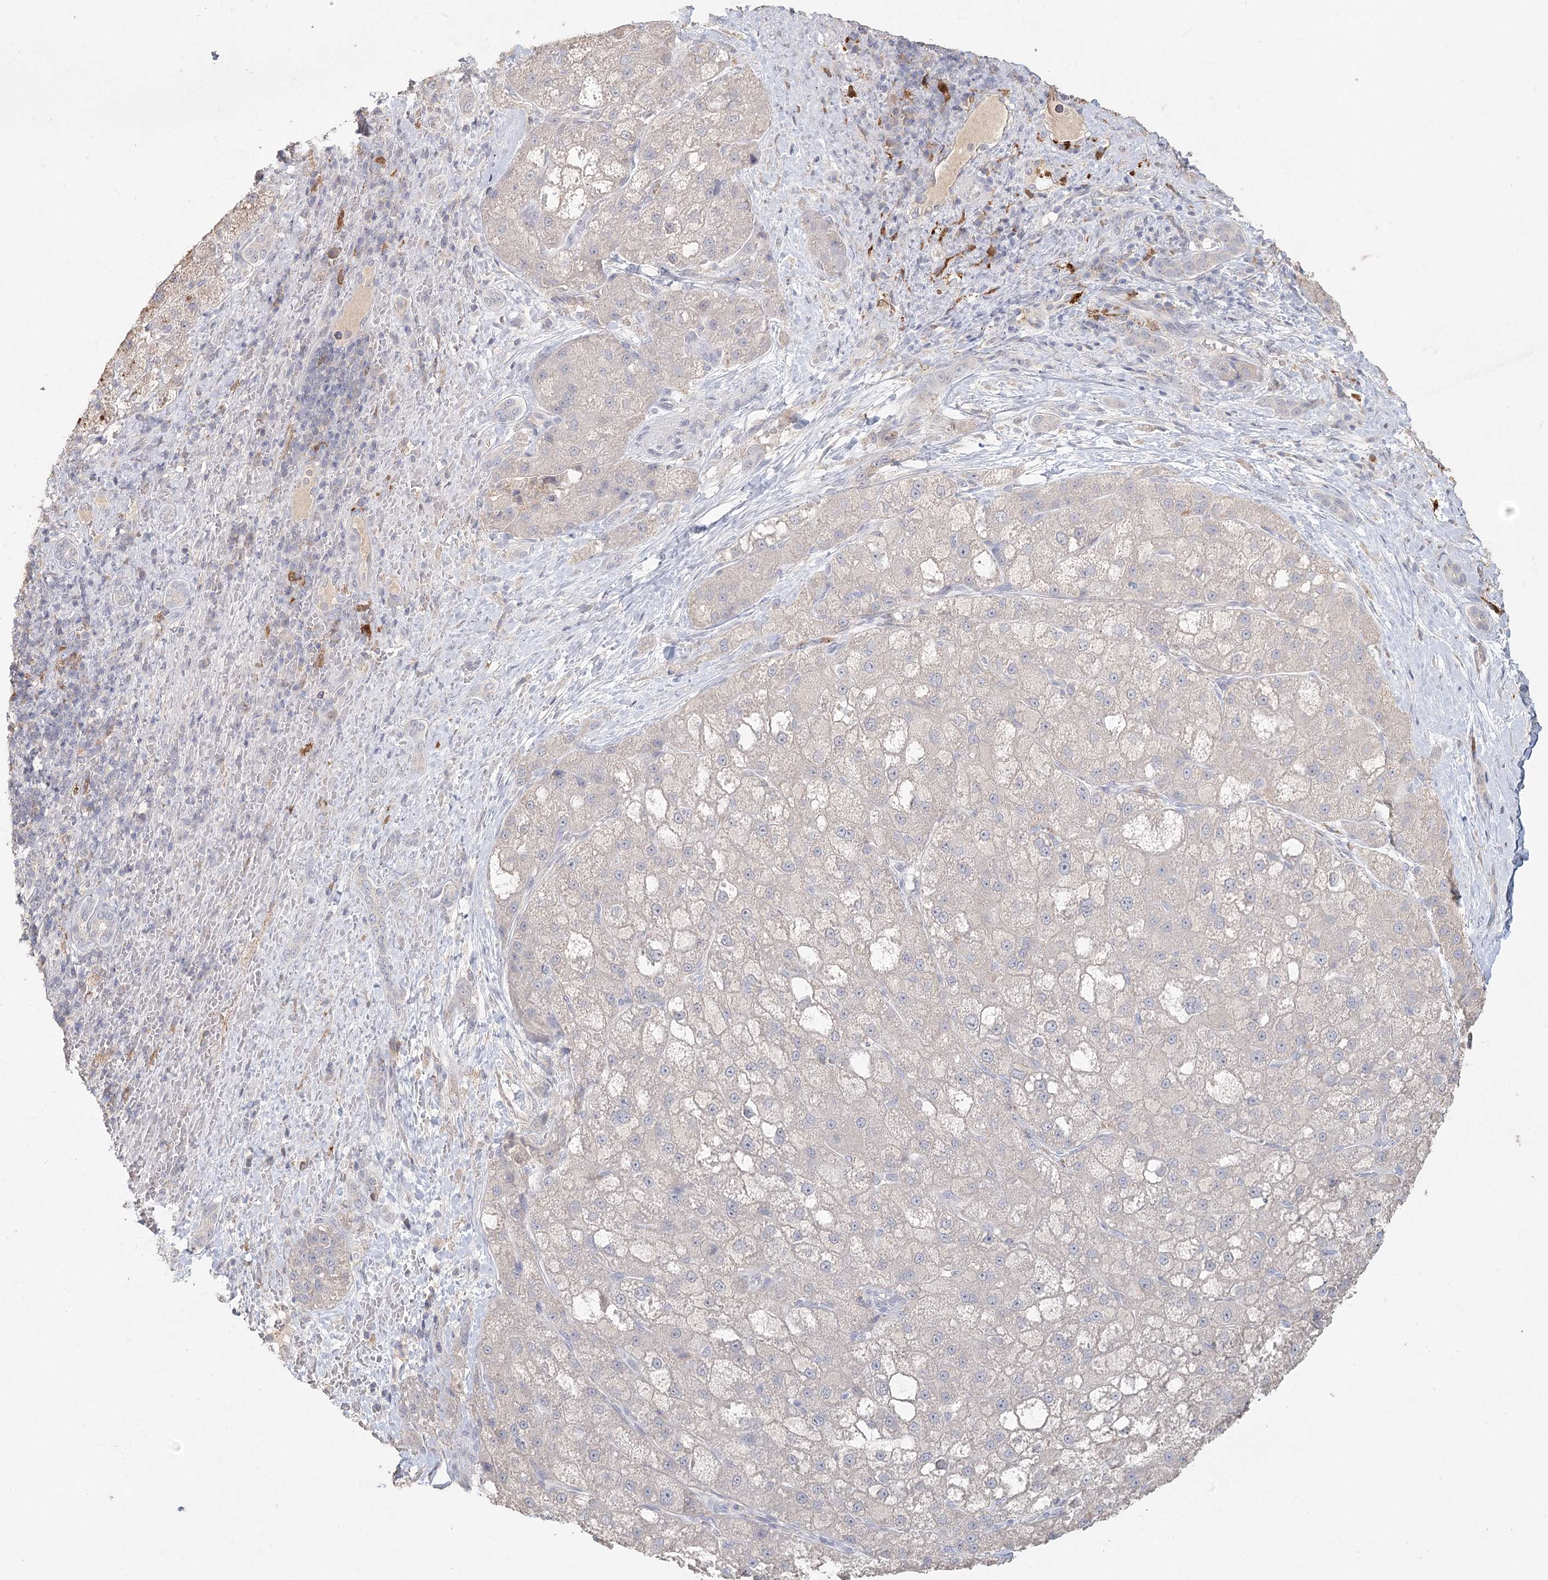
{"staining": {"intensity": "negative", "quantity": "none", "location": "none"}, "tissue": "liver cancer", "cell_type": "Tumor cells", "image_type": "cancer", "snomed": [{"axis": "morphology", "description": "Normal tissue, NOS"}, {"axis": "morphology", "description": "Carcinoma, Hepatocellular, NOS"}, {"axis": "topography", "description": "Liver"}], "caption": "Tumor cells are negative for protein expression in human liver hepatocellular carcinoma.", "gene": "ARSI", "patient": {"sex": "male", "age": 57}}